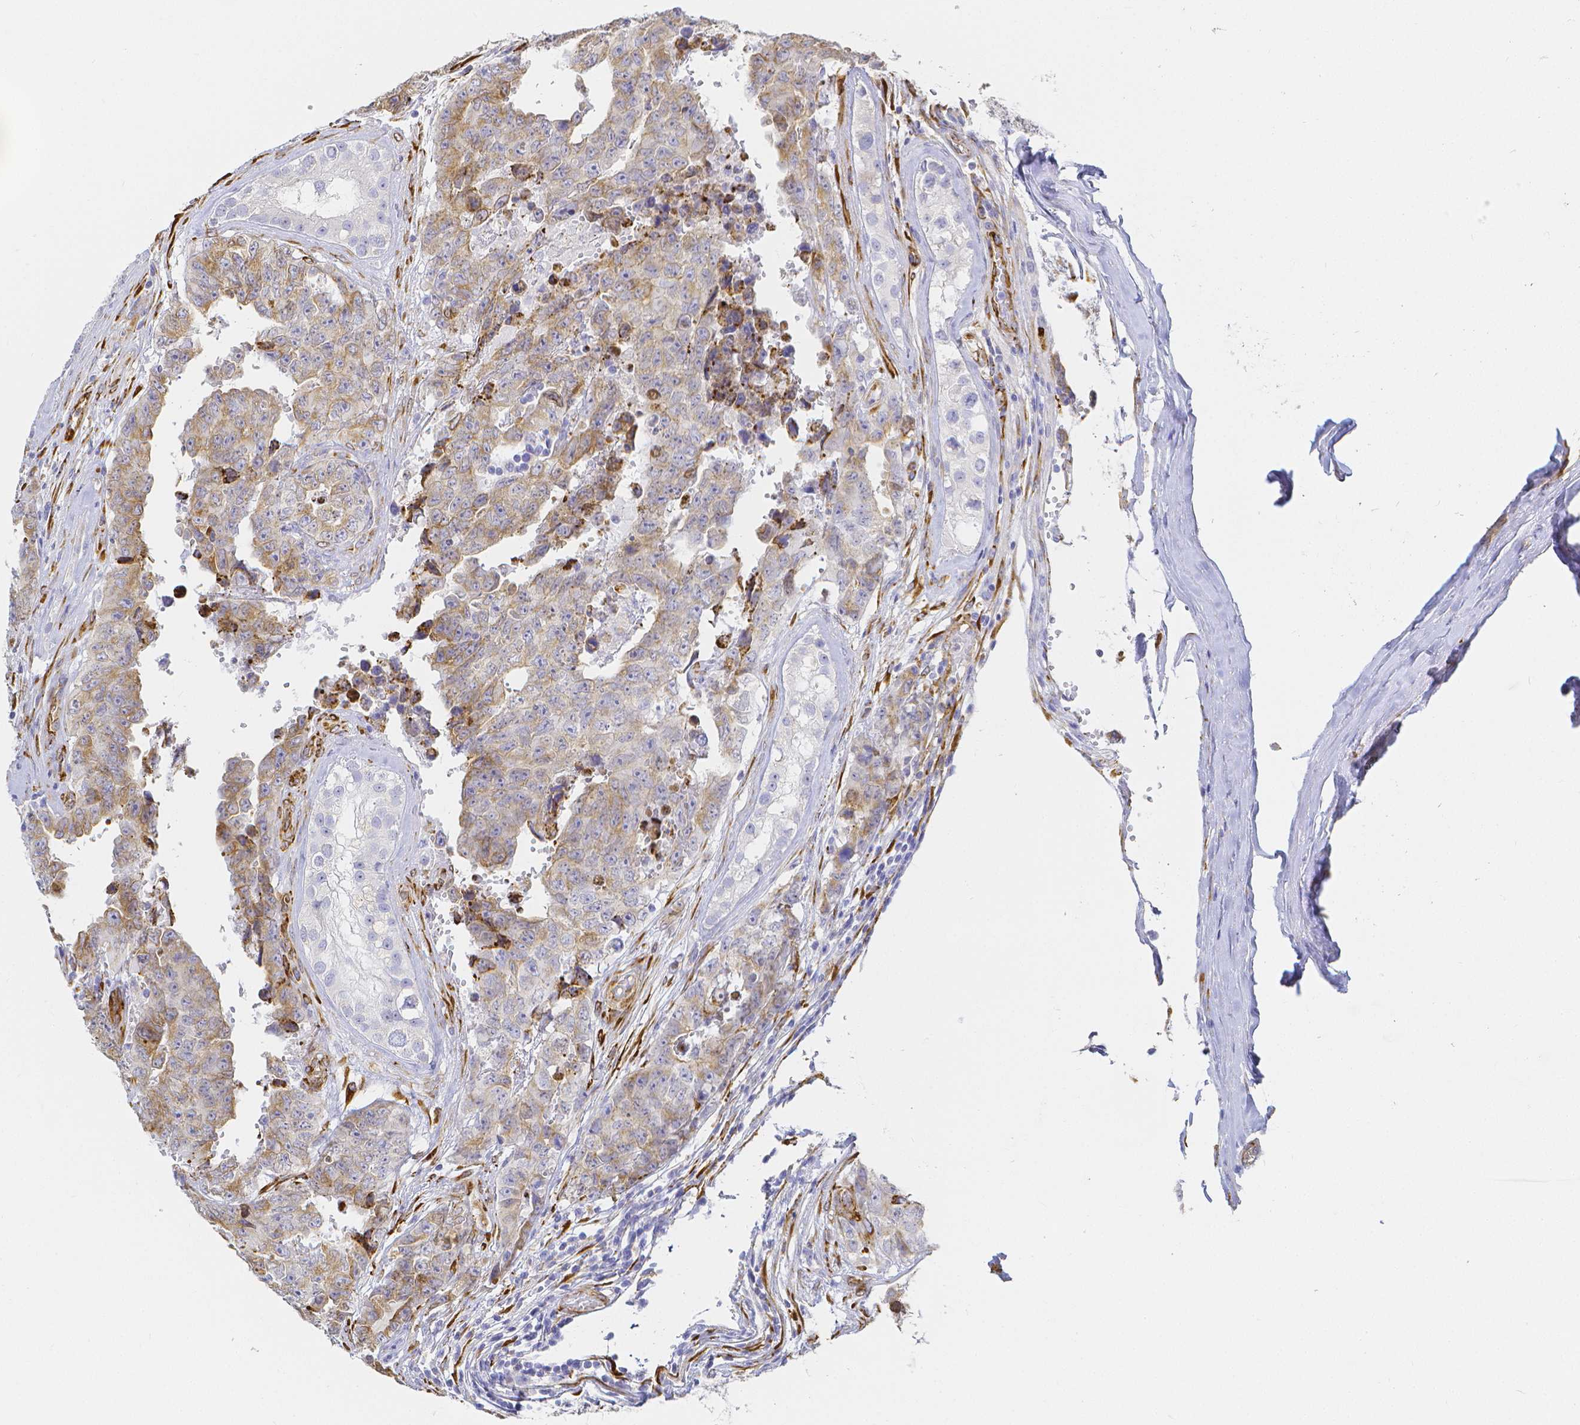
{"staining": {"intensity": "weak", "quantity": ">75%", "location": "cytoplasmic/membranous"}, "tissue": "testis cancer", "cell_type": "Tumor cells", "image_type": "cancer", "snomed": [{"axis": "morphology", "description": "Normal tissue, NOS"}, {"axis": "morphology", "description": "Carcinoma, Embryonal, NOS"}, {"axis": "topography", "description": "Testis"}, {"axis": "topography", "description": "Epididymis"}], "caption": "A micrograph of testis embryonal carcinoma stained for a protein displays weak cytoplasmic/membranous brown staining in tumor cells.", "gene": "SMURF1", "patient": {"sex": "male", "age": 25}}